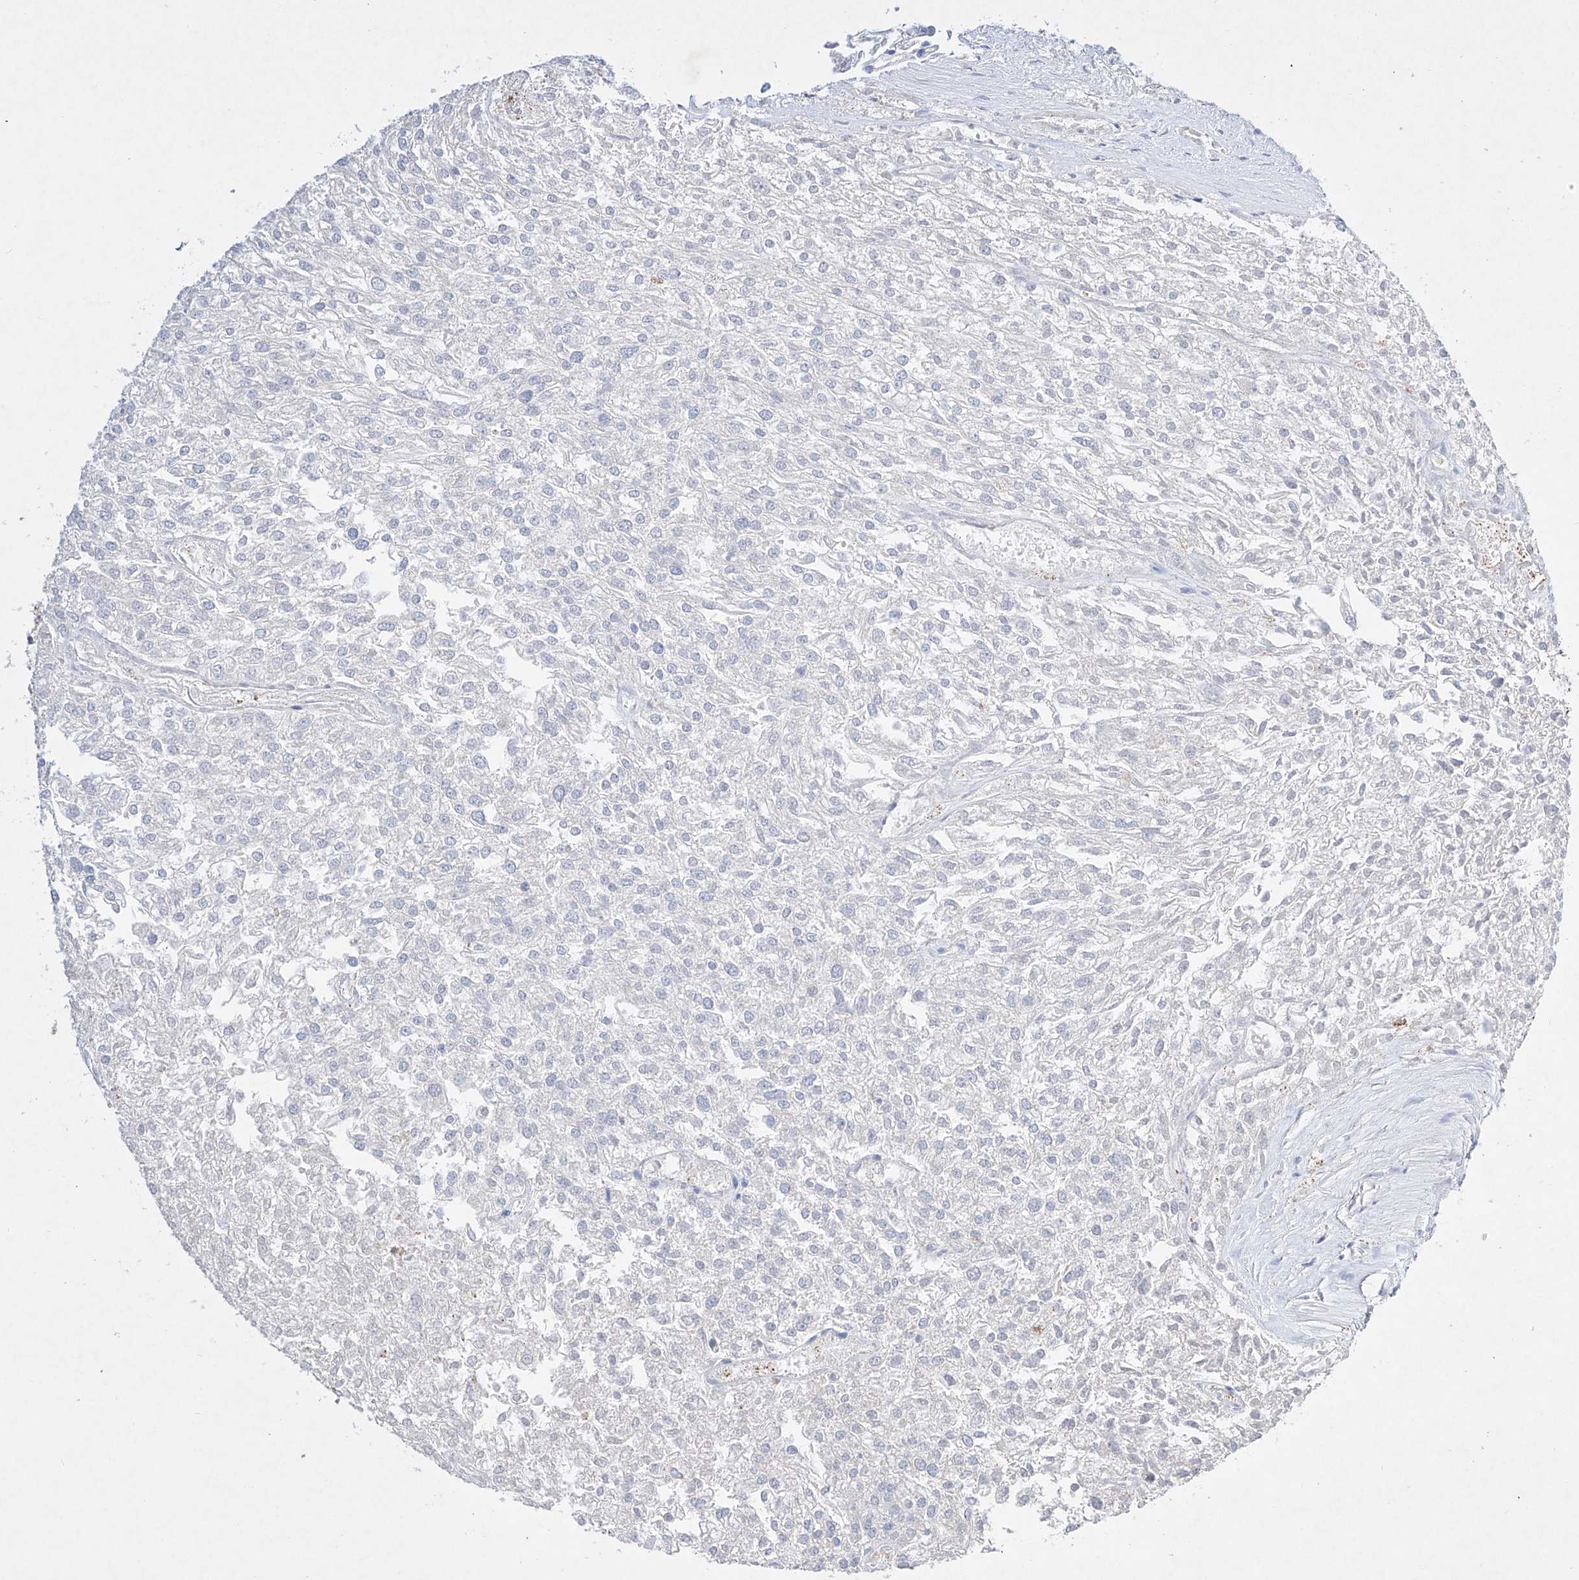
{"staining": {"intensity": "negative", "quantity": "none", "location": "none"}, "tissue": "renal cancer", "cell_type": "Tumor cells", "image_type": "cancer", "snomed": [{"axis": "morphology", "description": "Adenocarcinoma, NOS"}, {"axis": "topography", "description": "Kidney"}], "caption": "High power microscopy image of an immunohistochemistry (IHC) image of renal cancer, revealing no significant staining in tumor cells.", "gene": "TM7SF2", "patient": {"sex": "female", "age": 54}}